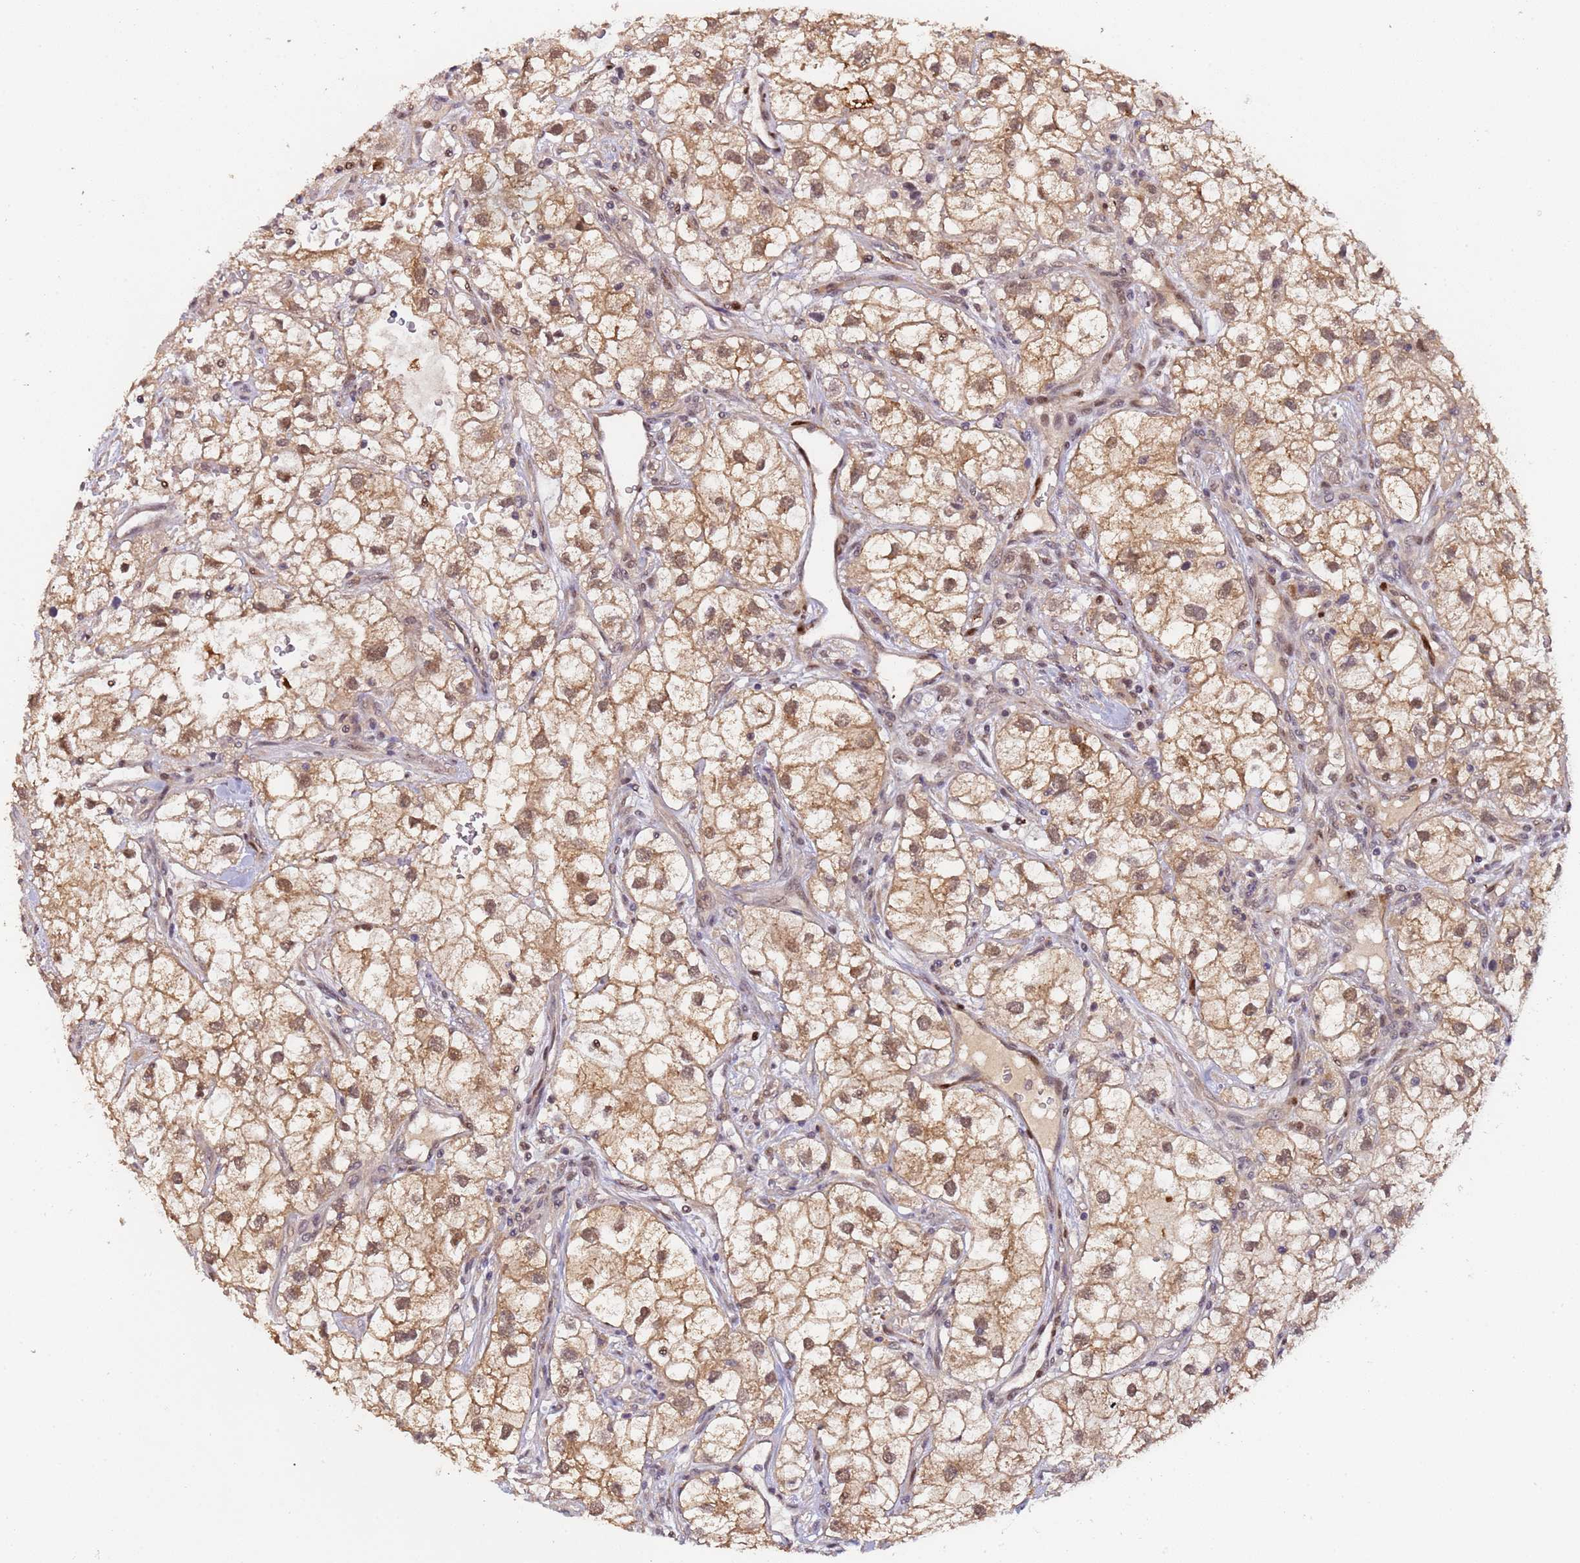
{"staining": {"intensity": "moderate", "quantity": ">75%", "location": "cytoplasmic/membranous,nuclear"}, "tissue": "renal cancer", "cell_type": "Tumor cells", "image_type": "cancer", "snomed": [{"axis": "morphology", "description": "Adenocarcinoma, NOS"}, {"axis": "topography", "description": "Kidney"}], "caption": "Protein analysis of renal adenocarcinoma tissue exhibits moderate cytoplasmic/membranous and nuclear staining in about >75% of tumor cells. (IHC, brightfield microscopy, high magnification).", "gene": "ZBTB5", "patient": {"sex": "male", "age": 59}}